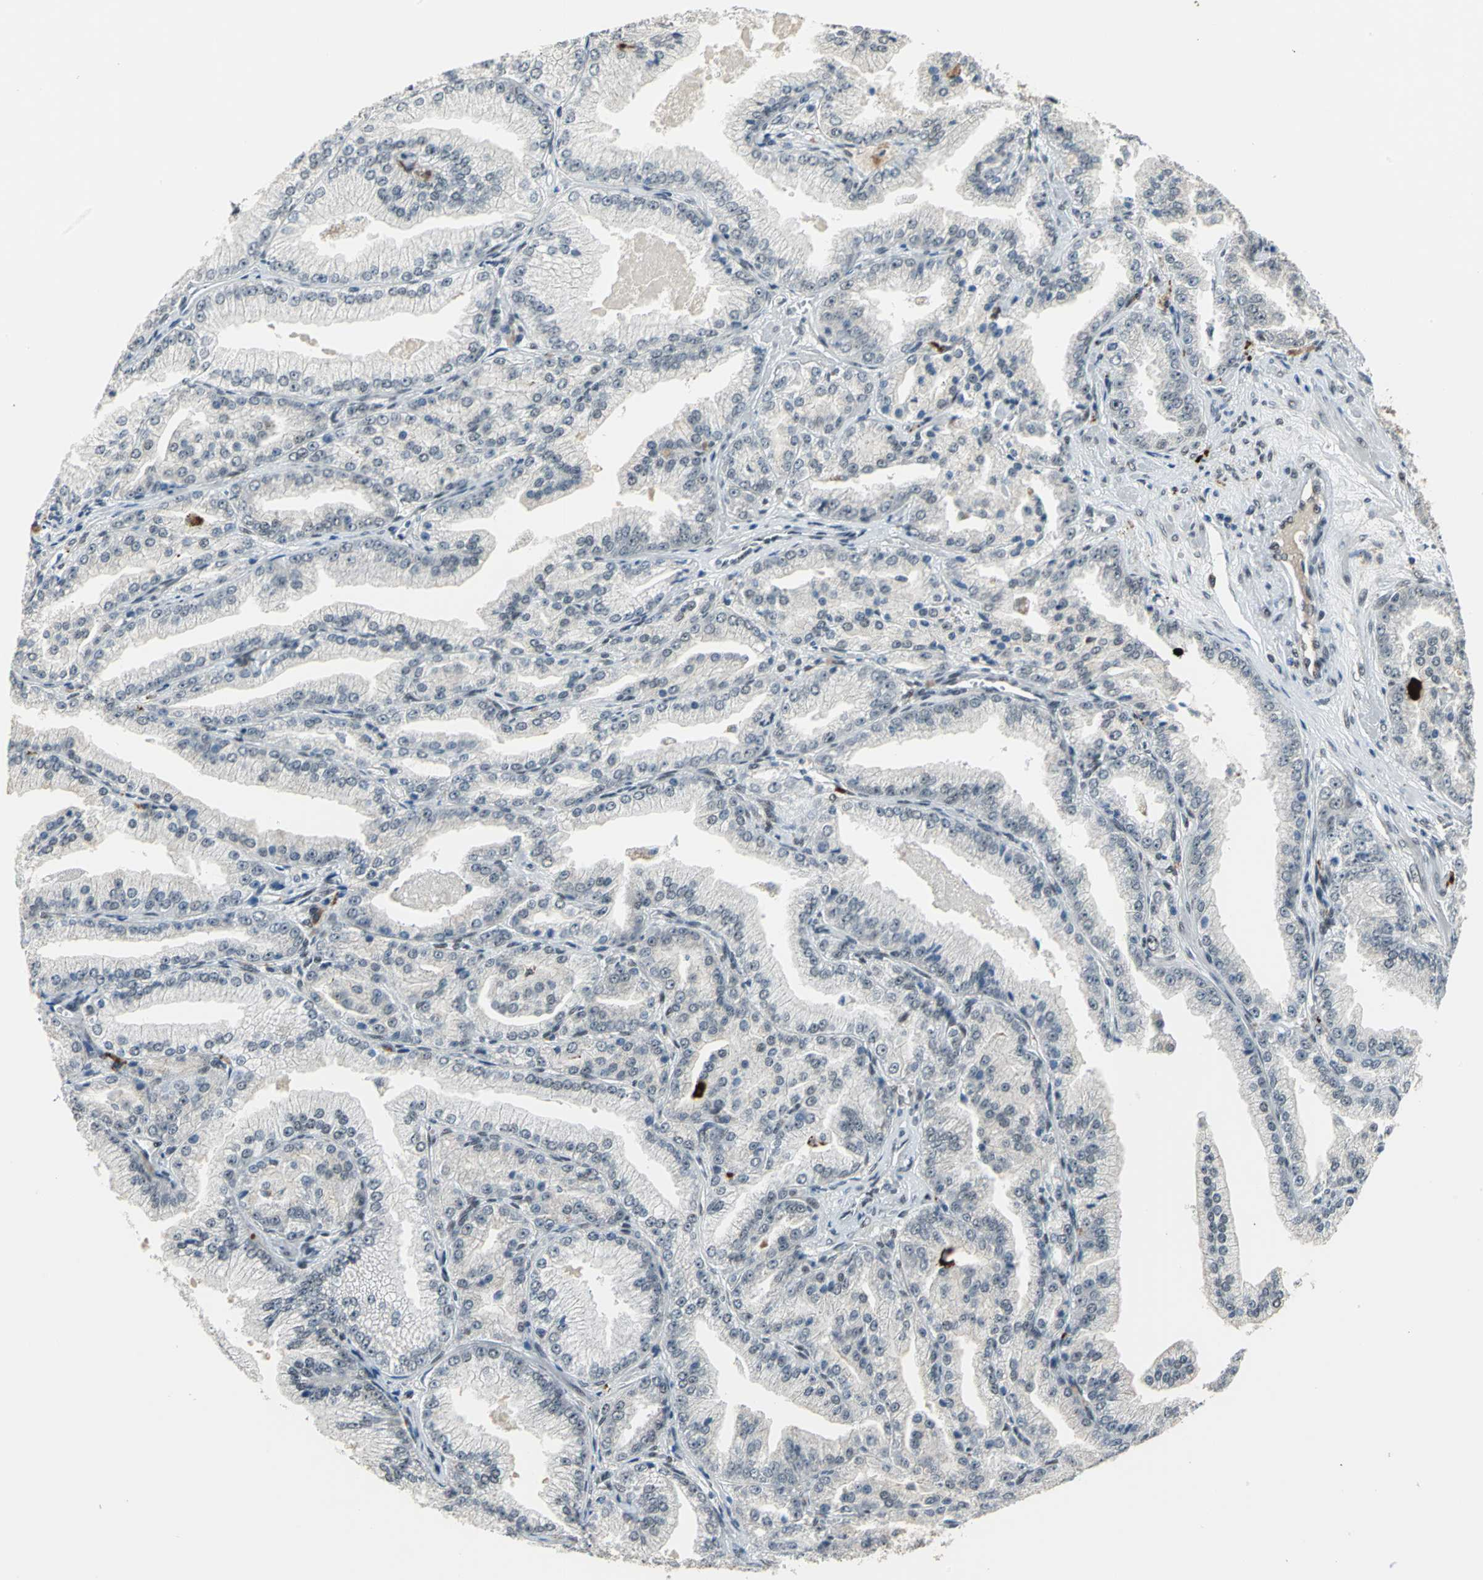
{"staining": {"intensity": "negative", "quantity": "none", "location": "none"}, "tissue": "prostate cancer", "cell_type": "Tumor cells", "image_type": "cancer", "snomed": [{"axis": "morphology", "description": "Adenocarcinoma, High grade"}, {"axis": "topography", "description": "Prostate"}], "caption": "Adenocarcinoma (high-grade) (prostate) stained for a protein using immunohistochemistry demonstrates no positivity tumor cells.", "gene": "ELF2", "patient": {"sex": "male", "age": 61}}